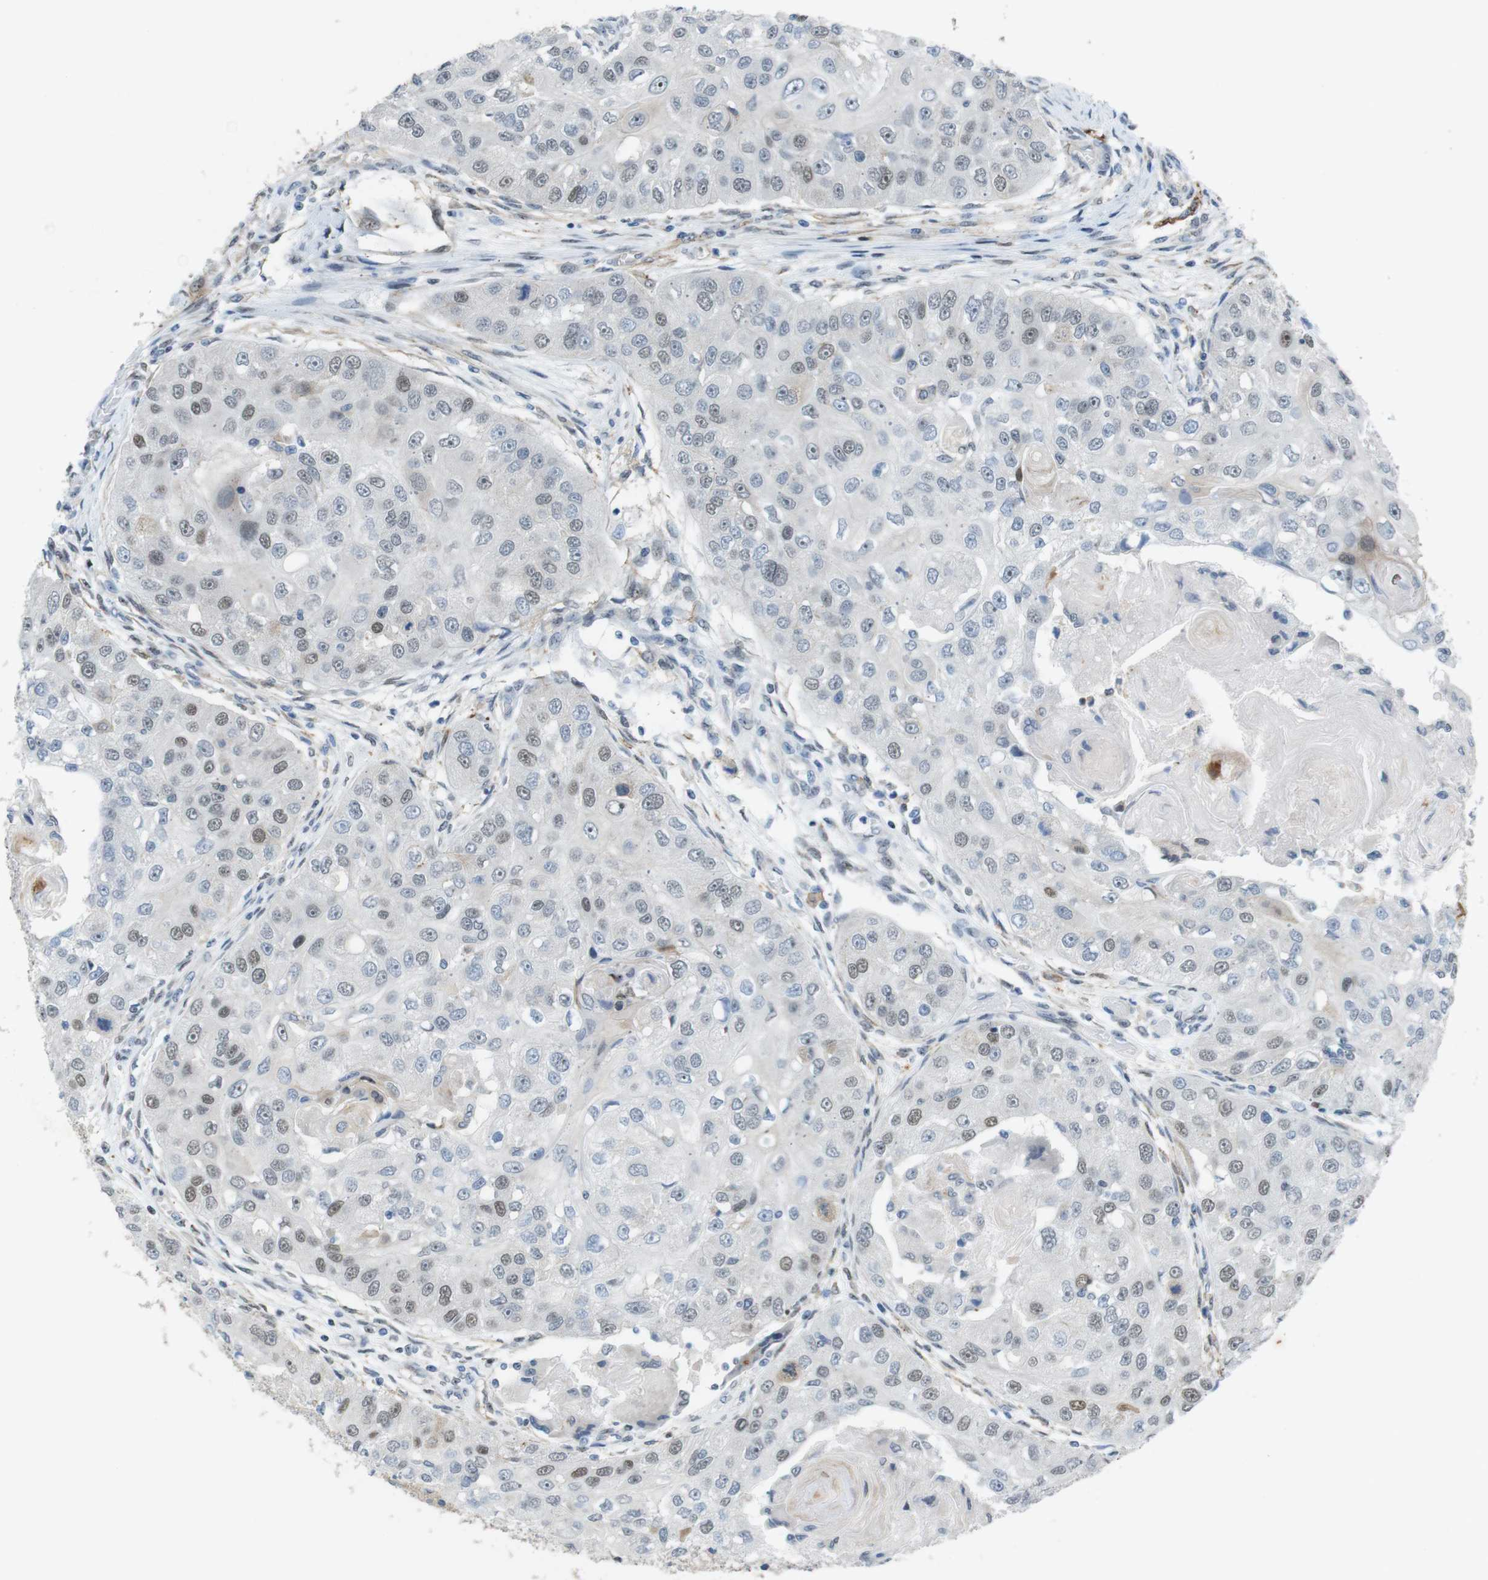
{"staining": {"intensity": "weak", "quantity": "25%-75%", "location": "nuclear"}, "tissue": "head and neck cancer", "cell_type": "Tumor cells", "image_type": "cancer", "snomed": [{"axis": "morphology", "description": "Normal tissue, NOS"}, {"axis": "morphology", "description": "Squamous cell carcinoma, NOS"}, {"axis": "topography", "description": "Skeletal muscle"}, {"axis": "topography", "description": "Head-Neck"}], "caption": "Human head and neck squamous cell carcinoma stained with a brown dye exhibits weak nuclear positive positivity in approximately 25%-75% of tumor cells.", "gene": "TJP3", "patient": {"sex": "male", "age": 51}}